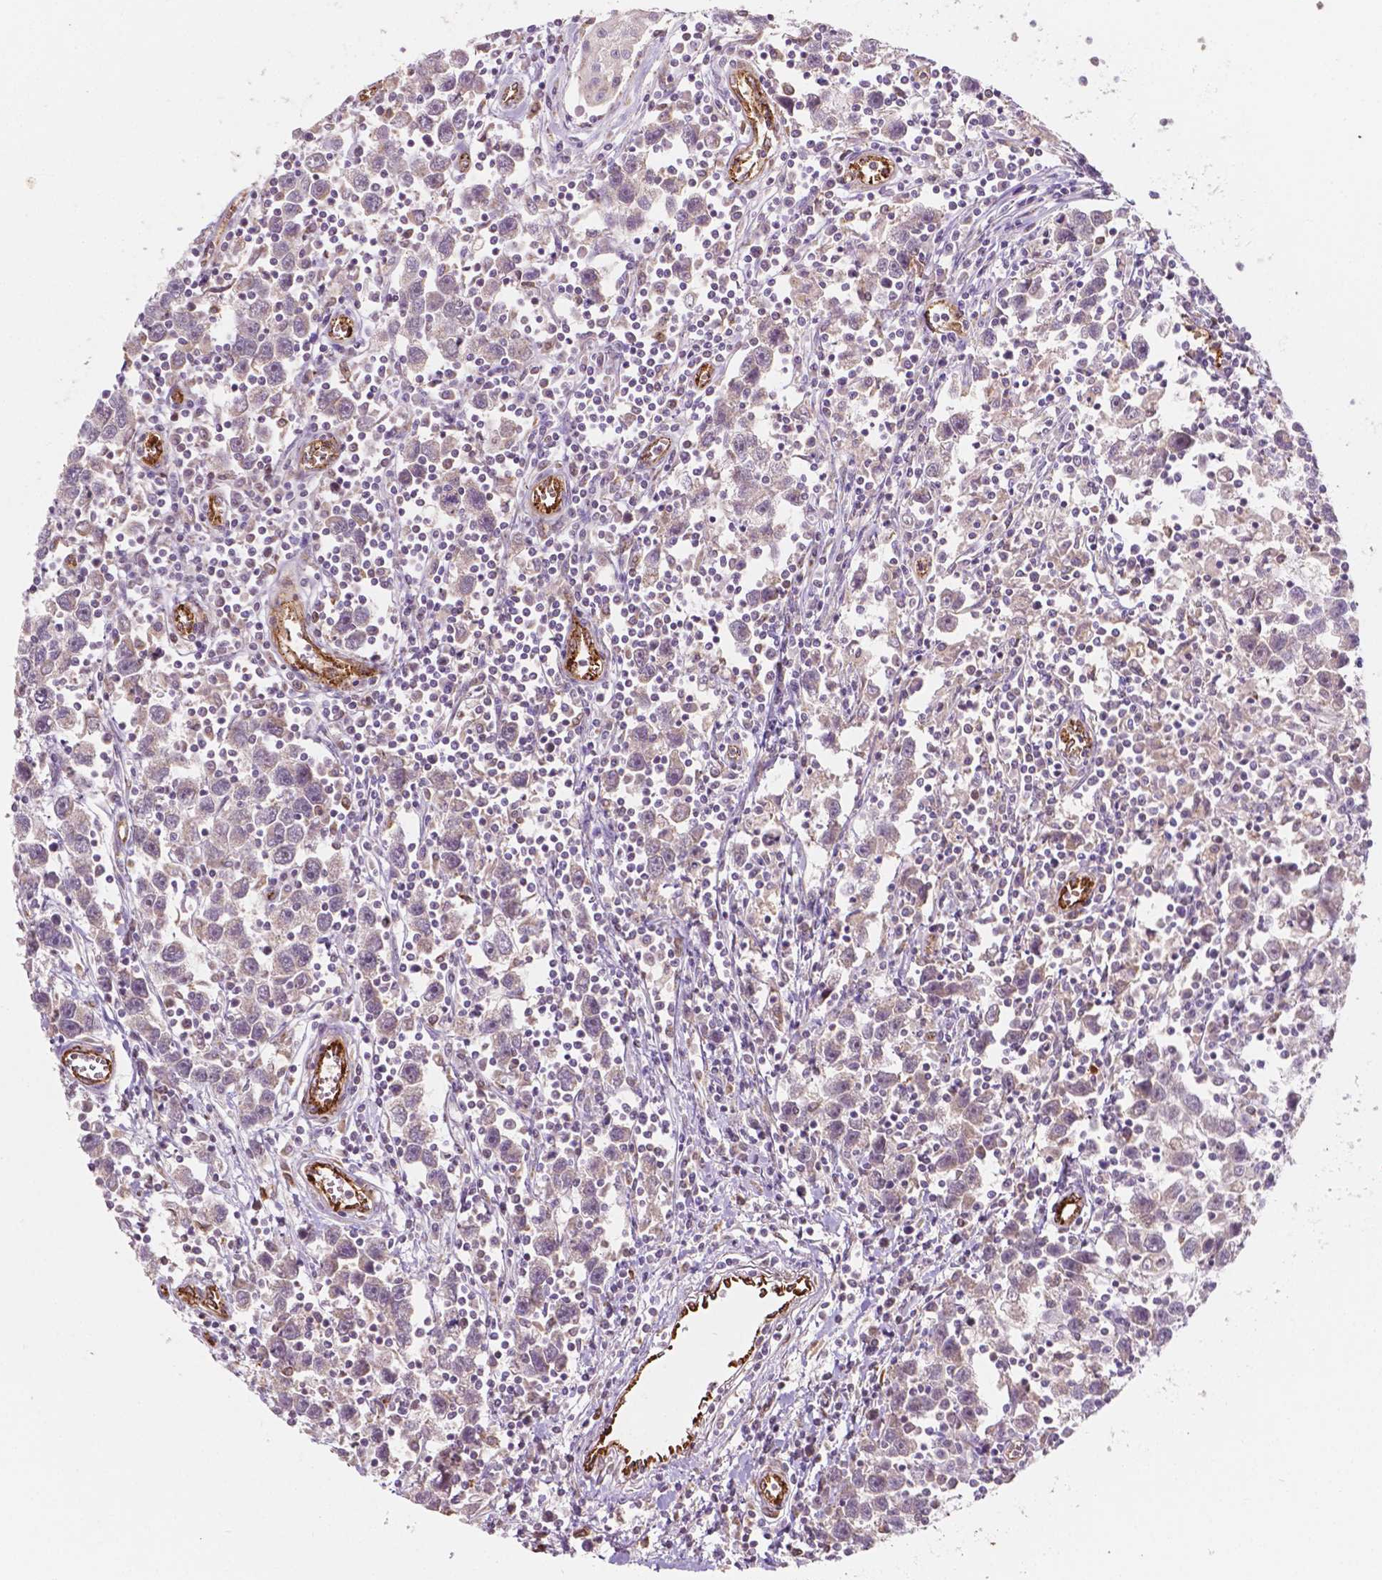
{"staining": {"intensity": "negative", "quantity": "none", "location": "none"}, "tissue": "testis cancer", "cell_type": "Tumor cells", "image_type": "cancer", "snomed": [{"axis": "morphology", "description": "Seminoma, NOS"}, {"axis": "topography", "description": "Testis"}], "caption": "This is a histopathology image of IHC staining of testis cancer, which shows no staining in tumor cells.", "gene": "SLC22A4", "patient": {"sex": "male", "age": 30}}